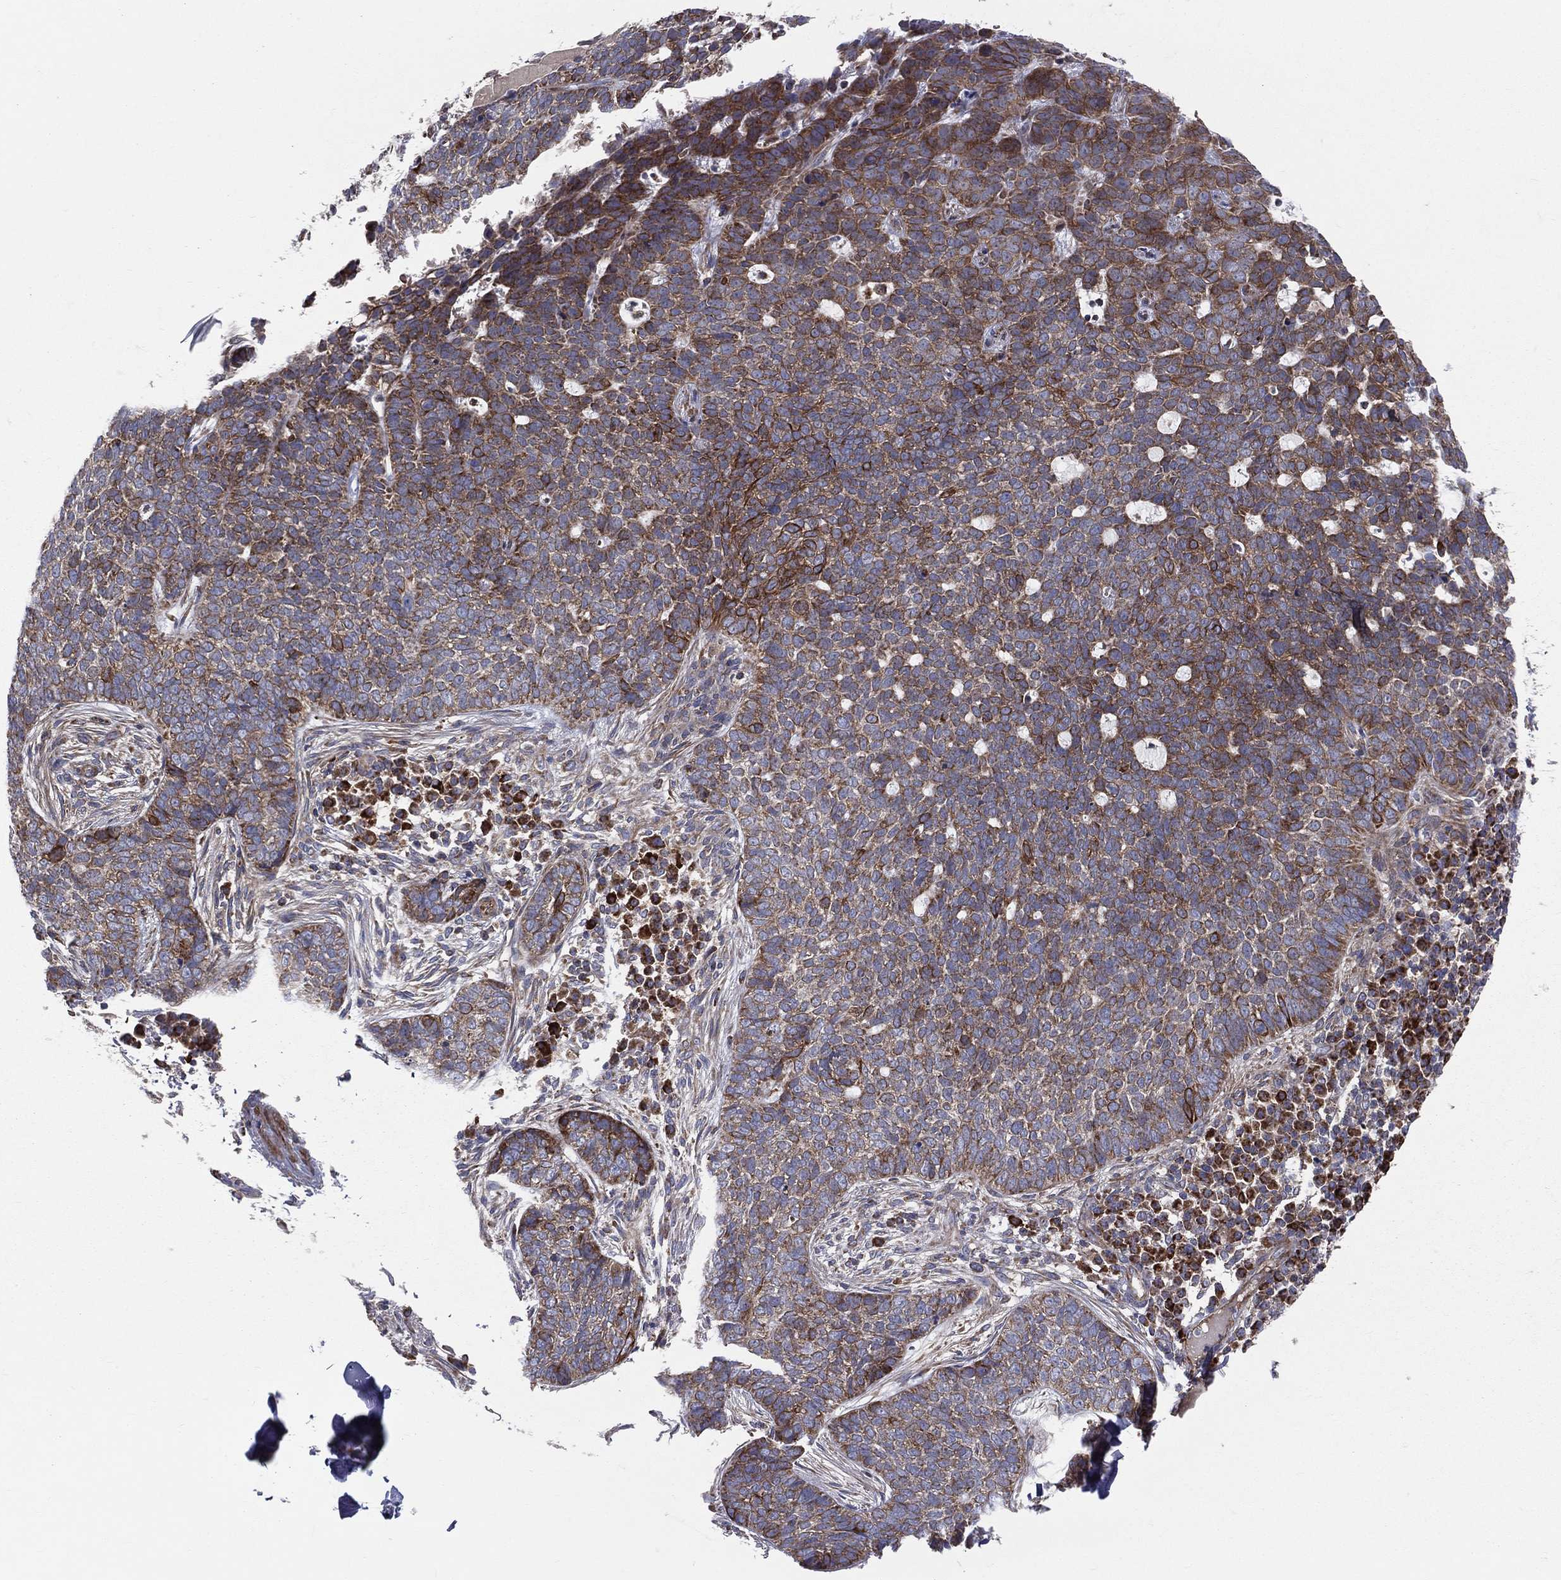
{"staining": {"intensity": "moderate", "quantity": ">75%", "location": "cytoplasmic/membranous"}, "tissue": "skin cancer", "cell_type": "Tumor cells", "image_type": "cancer", "snomed": [{"axis": "morphology", "description": "Basal cell carcinoma"}, {"axis": "topography", "description": "Skin"}], "caption": "This is an image of immunohistochemistry (IHC) staining of basal cell carcinoma (skin), which shows moderate staining in the cytoplasmic/membranous of tumor cells.", "gene": "MIX23", "patient": {"sex": "female", "age": 69}}